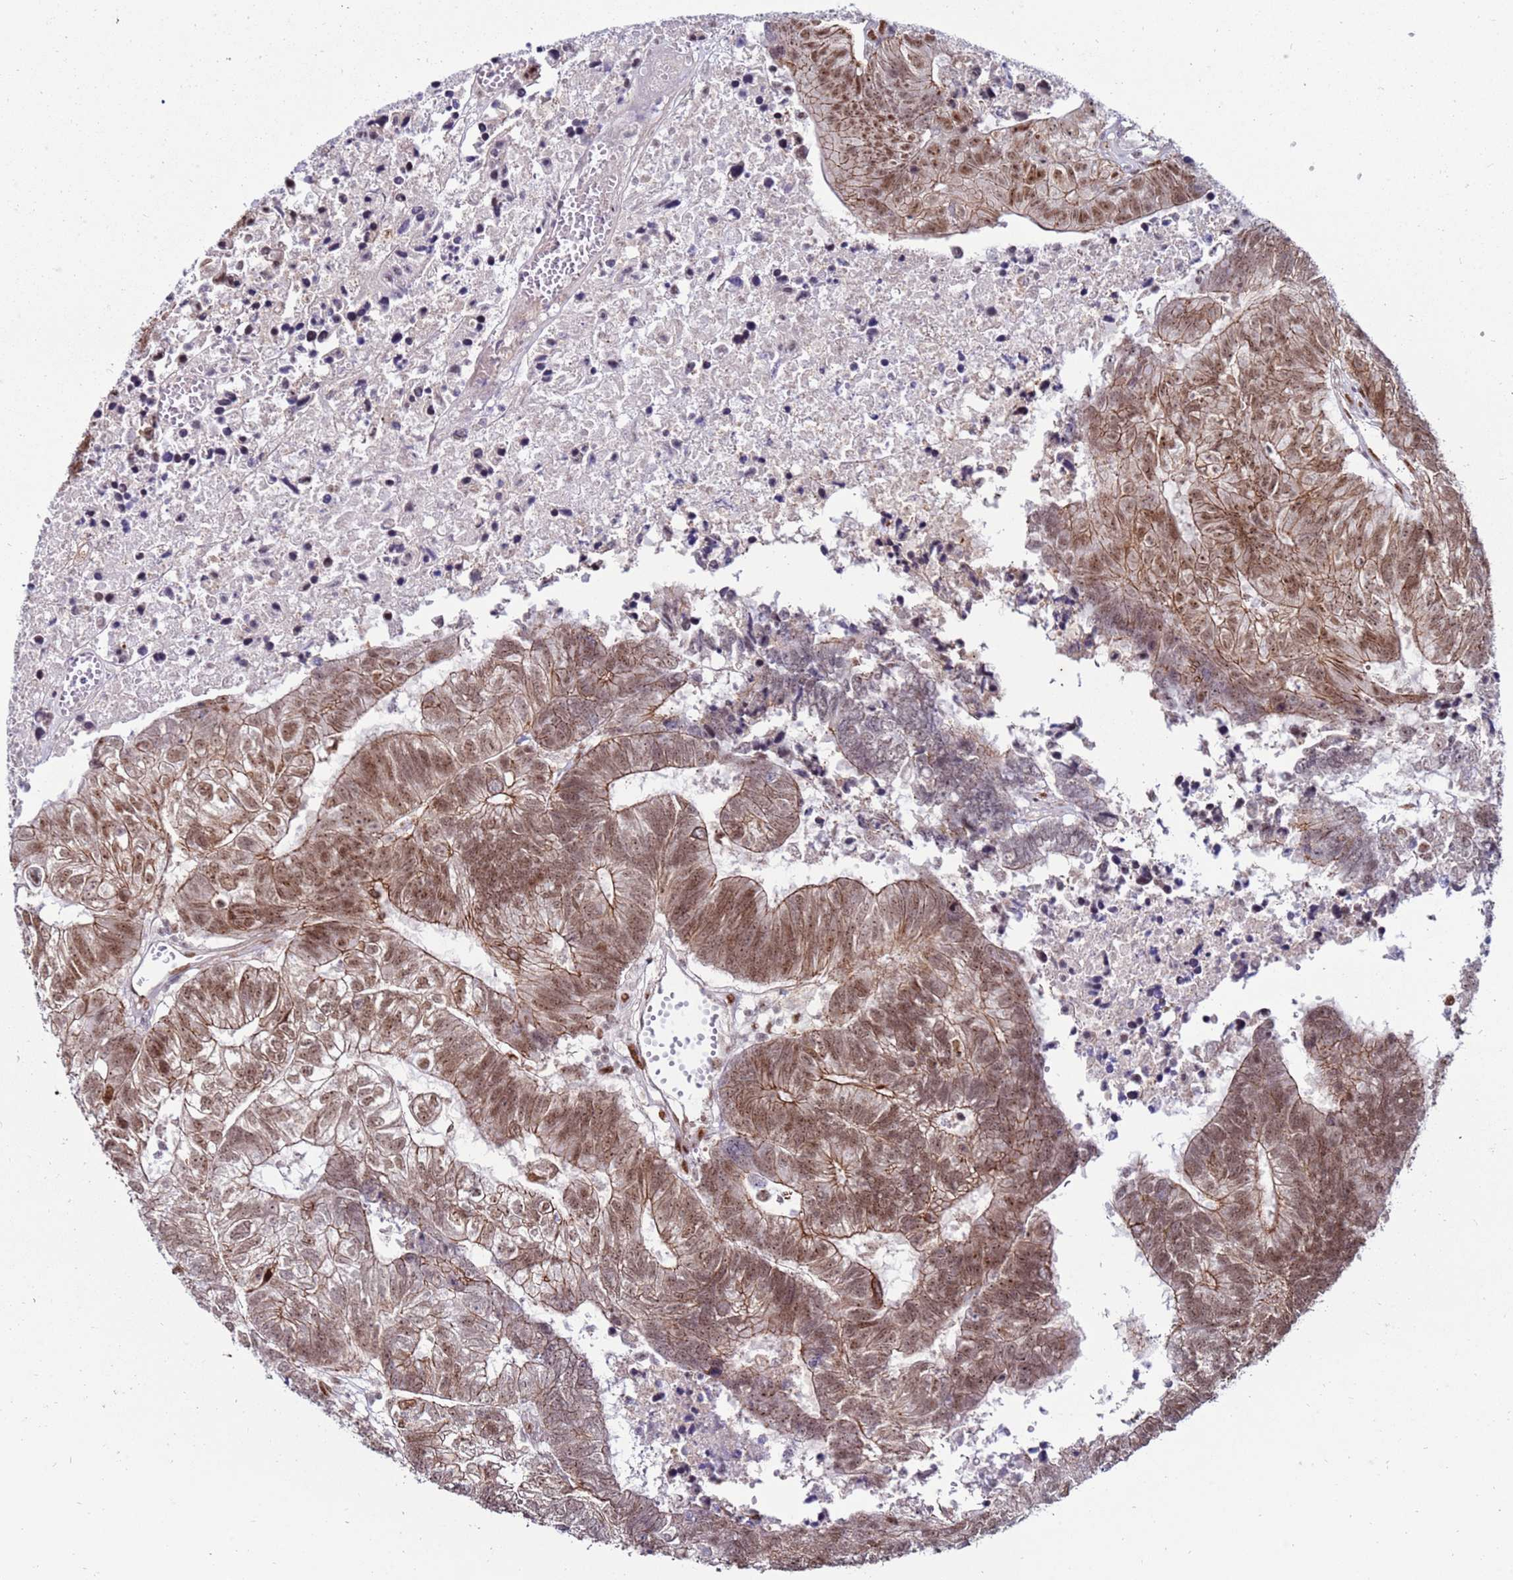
{"staining": {"intensity": "moderate", "quantity": ">75%", "location": "cytoplasmic/membranous,nuclear"}, "tissue": "colorectal cancer", "cell_type": "Tumor cells", "image_type": "cancer", "snomed": [{"axis": "morphology", "description": "Adenocarcinoma, NOS"}, {"axis": "topography", "description": "Colon"}], "caption": "A brown stain shows moderate cytoplasmic/membranous and nuclear staining of a protein in colorectal adenocarcinoma tumor cells.", "gene": "KPNA4", "patient": {"sex": "female", "age": 48}}